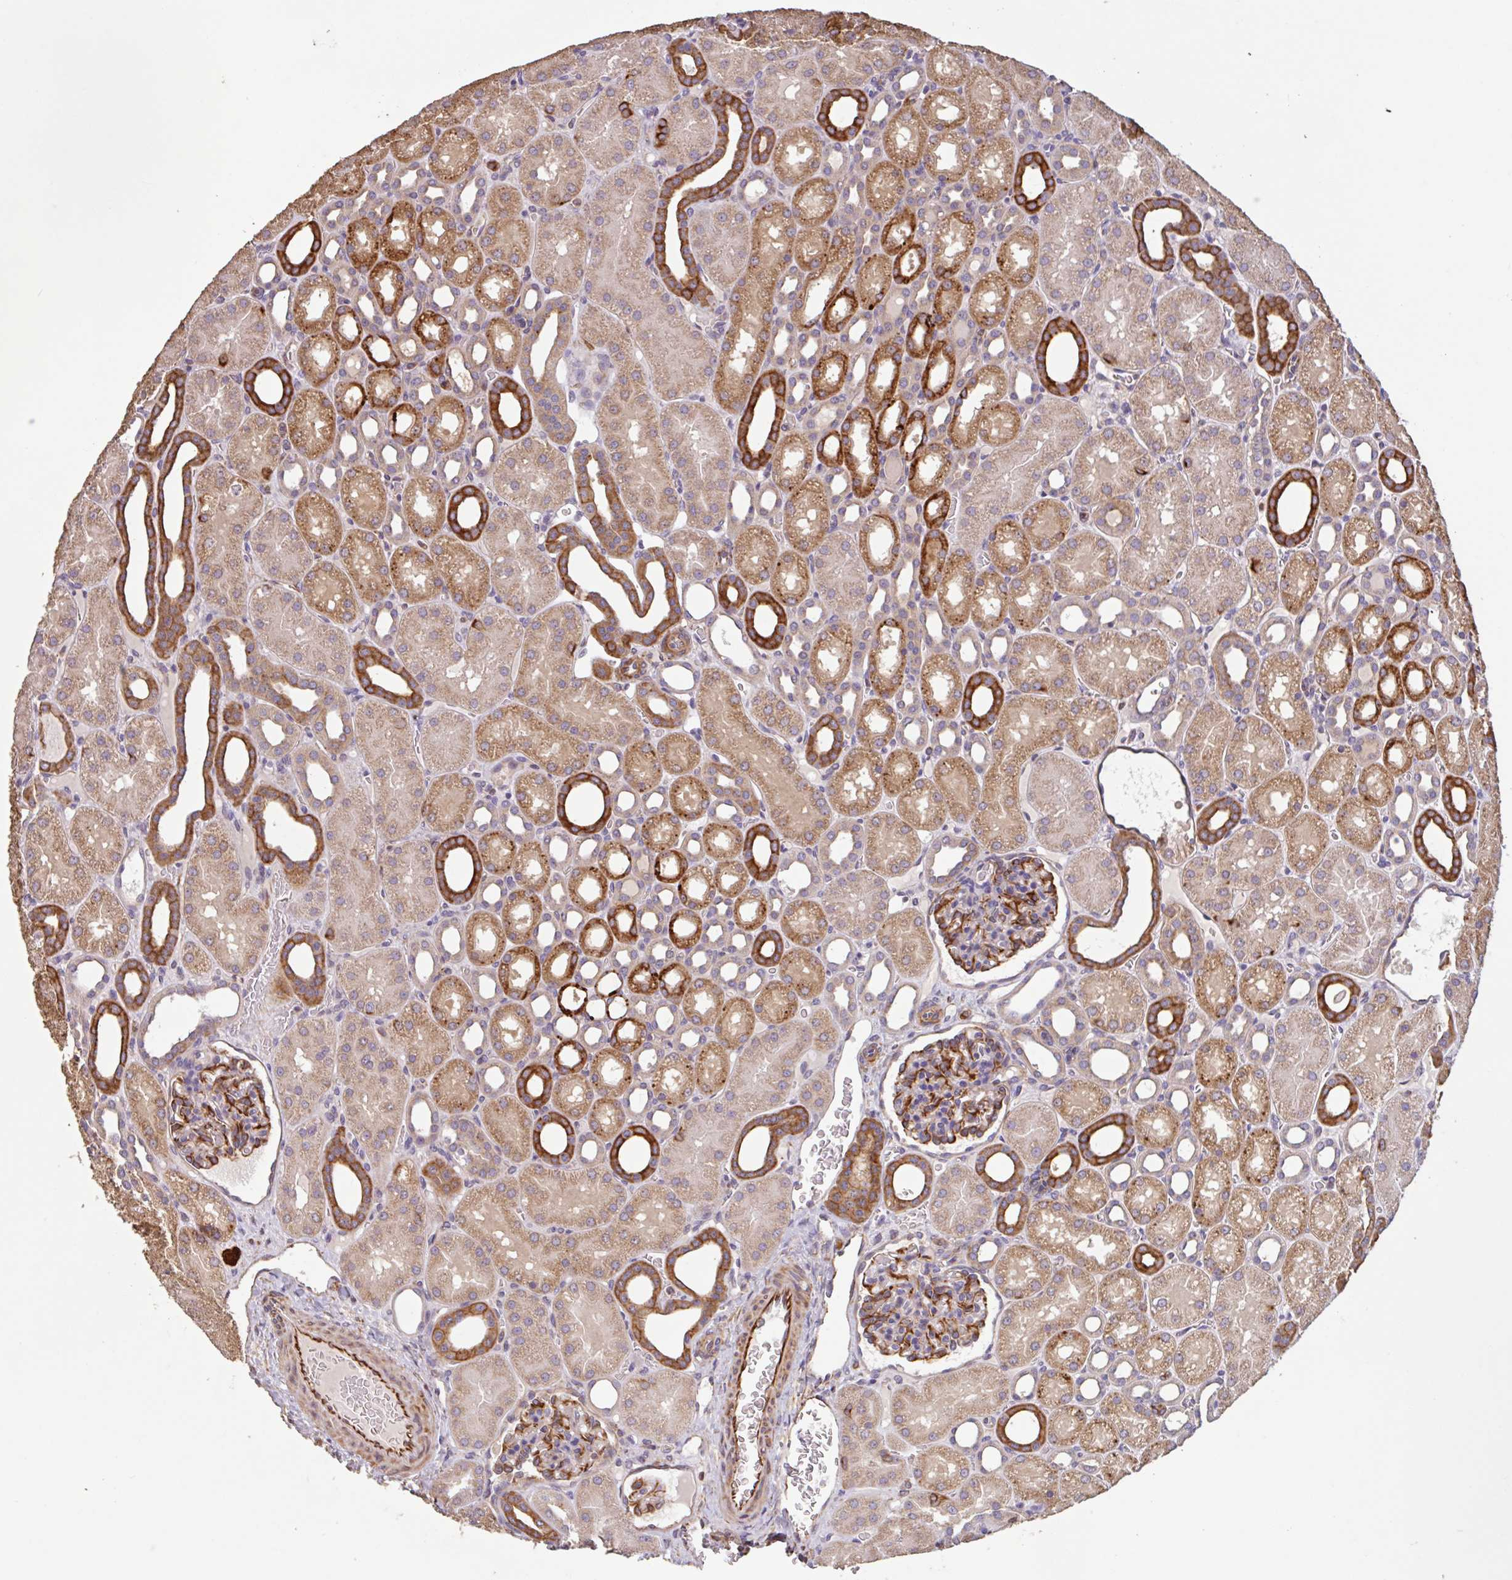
{"staining": {"intensity": "strong", "quantity": "<25%", "location": "cytoplasmic/membranous"}, "tissue": "kidney", "cell_type": "Cells in glomeruli", "image_type": "normal", "snomed": [{"axis": "morphology", "description": "Normal tissue, NOS"}, {"axis": "topography", "description": "Kidney"}], "caption": "Protein staining displays strong cytoplasmic/membranous staining in about <25% of cells in glomeruli in normal kidney. Using DAB (3,3'-diaminobenzidine) (brown) and hematoxylin (blue) stains, captured at high magnification using brightfield microscopy.", "gene": "ZNF790", "patient": {"sex": "male", "age": 2}}